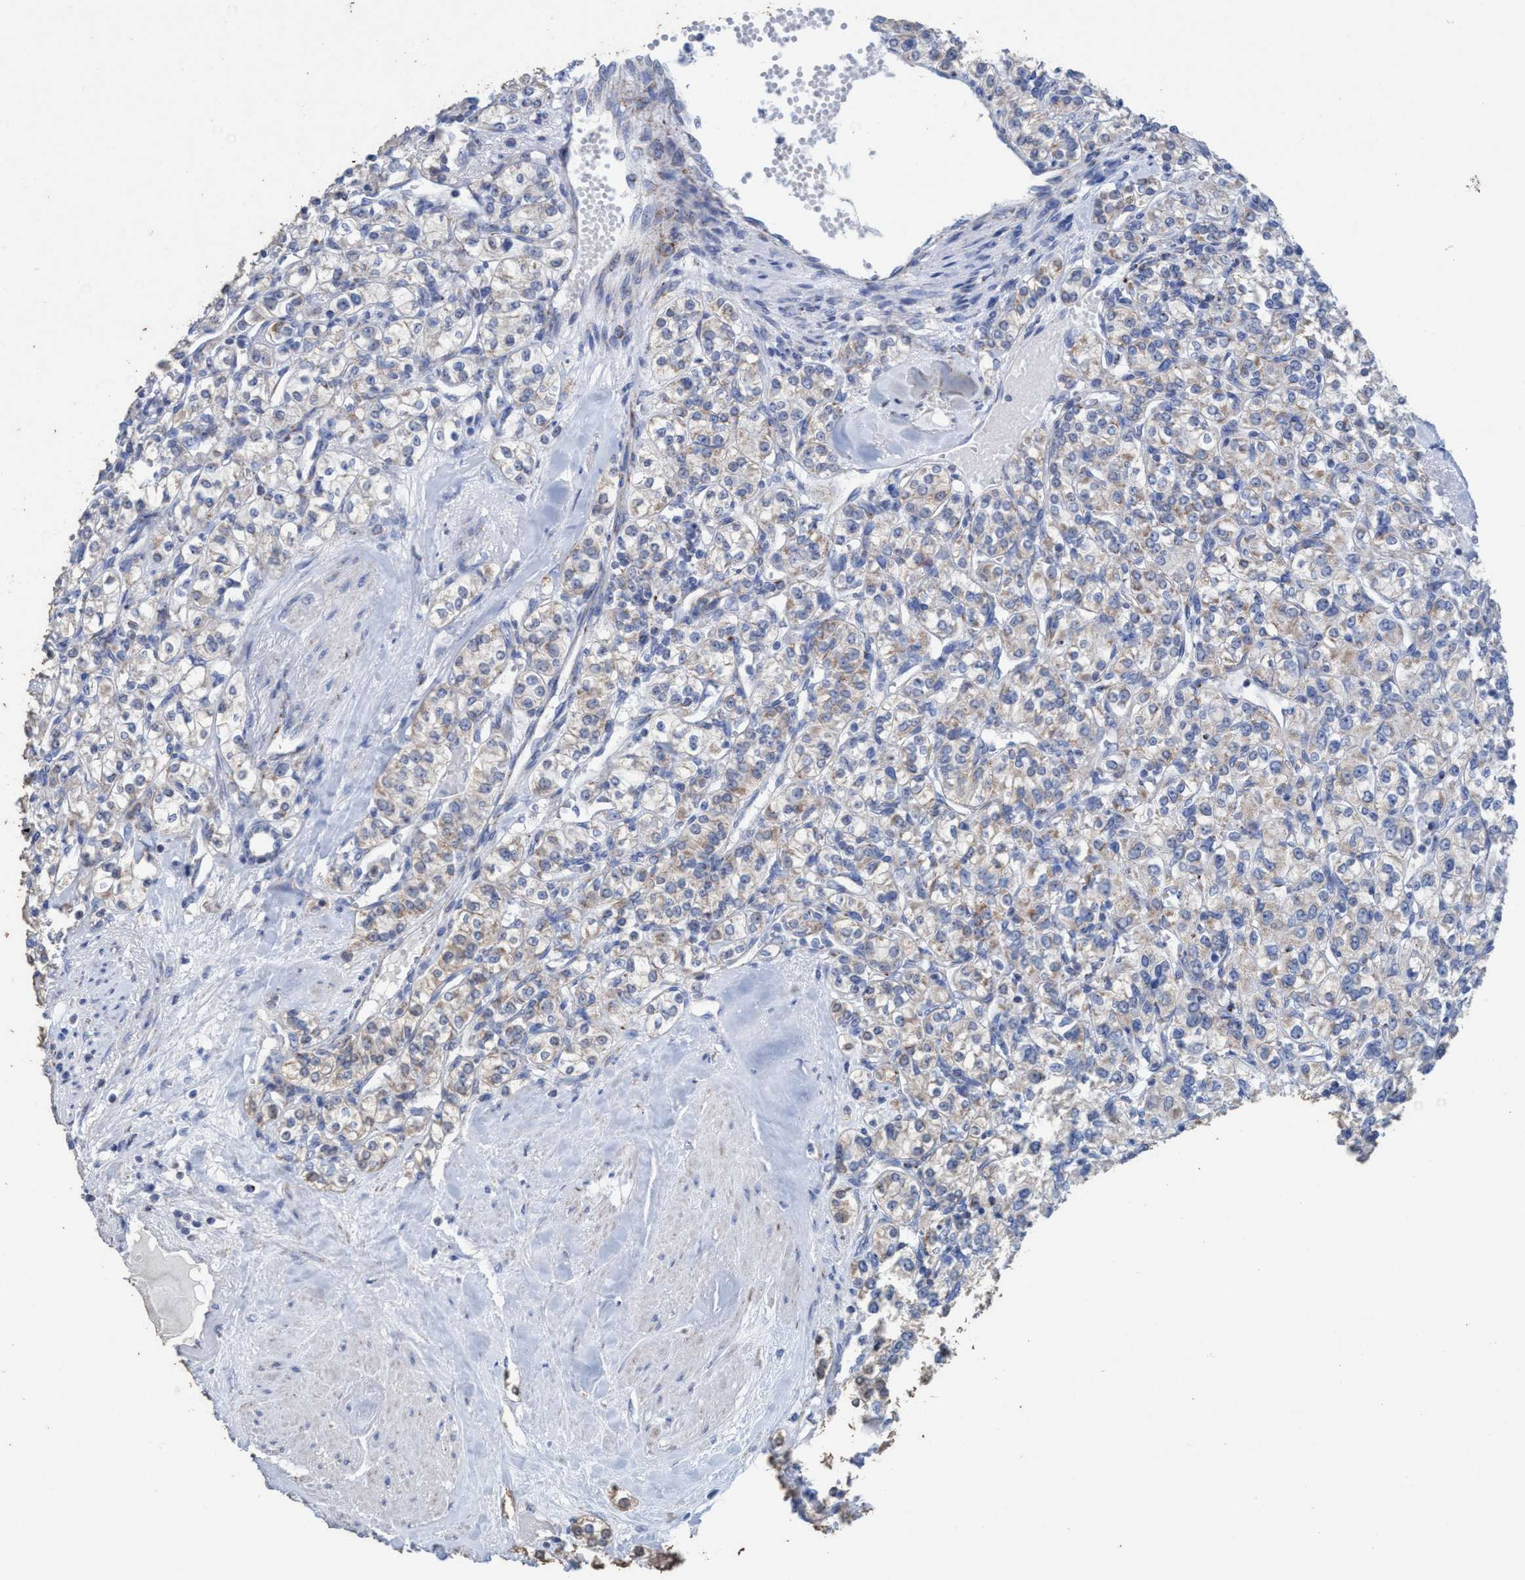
{"staining": {"intensity": "weak", "quantity": "<25%", "location": "cytoplasmic/membranous"}, "tissue": "renal cancer", "cell_type": "Tumor cells", "image_type": "cancer", "snomed": [{"axis": "morphology", "description": "Adenocarcinoma, NOS"}, {"axis": "topography", "description": "Kidney"}], "caption": "Human renal adenocarcinoma stained for a protein using immunohistochemistry (IHC) exhibits no staining in tumor cells.", "gene": "RSAD1", "patient": {"sex": "male", "age": 77}}